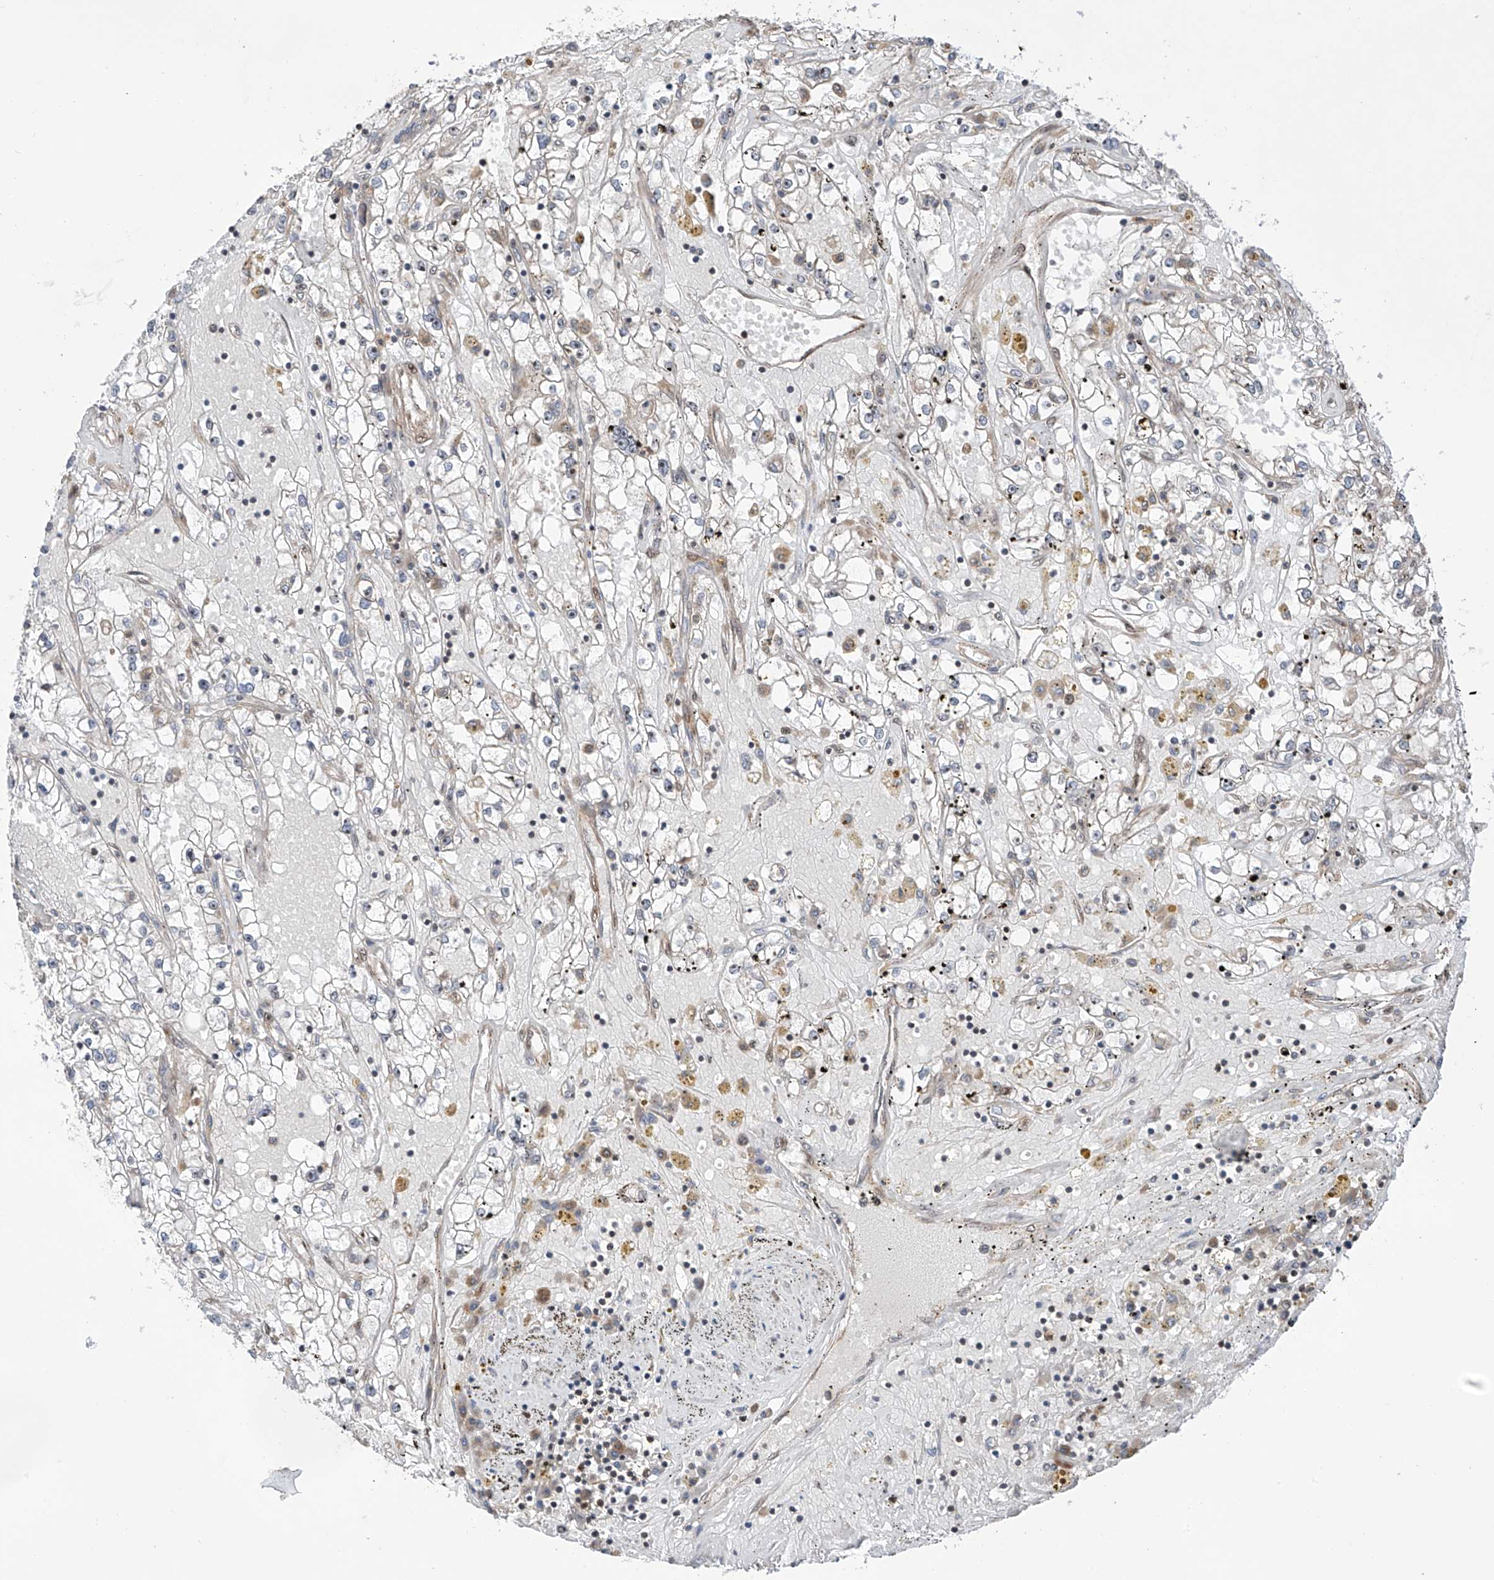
{"staining": {"intensity": "negative", "quantity": "none", "location": "none"}, "tissue": "renal cancer", "cell_type": "Tumor cells", "image_type": "cancer", "snomed": [{"axis": "morphology", "description": "Adenocarcinoma, NOS"}, {"axis": "topography", "description": "Kidney"}], "caption": "Tumor cells show no significant protein expression in adenocarcinoma (renal).", "gene": "C1orf131", "patient": {"sex": "male", "age": 56}}